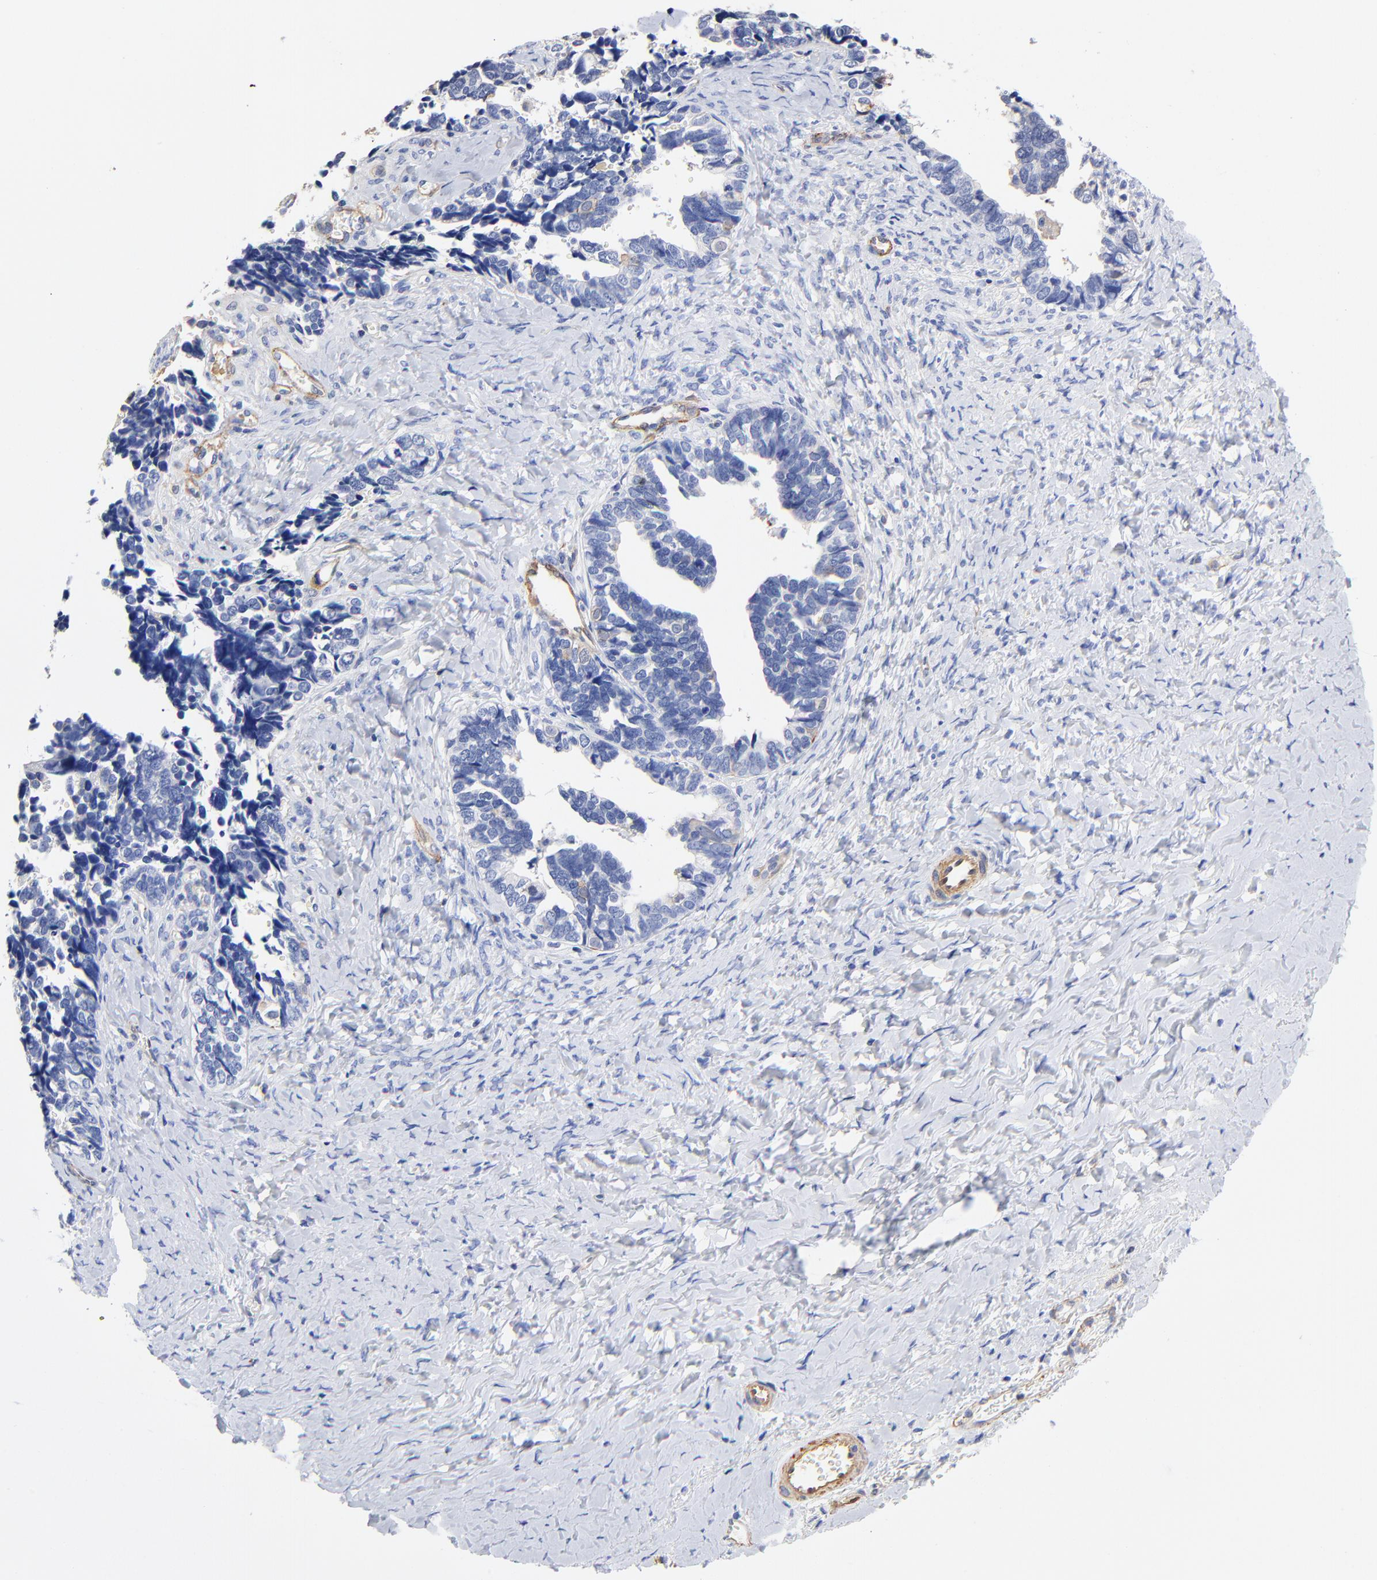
{"staining": {"intensity": "negative", "quantity": "none", "location": "none"}, "tissue": "ovarian cancer", "cell_type": "Tumor cells", "image_type": "cancer", "snomed": [{"axis": "morphology", "description": "Cystadenocarcinoma, serous, NOS"}, {"axis": "topography", "description": "Ovary"}], "caption": "An IHC image of ovarian cancer is shown. There is no staining in tumor cells of ovarian cancer.", "gene": "TAGLN2", "patient": {"sex": "female", "age": 77}}